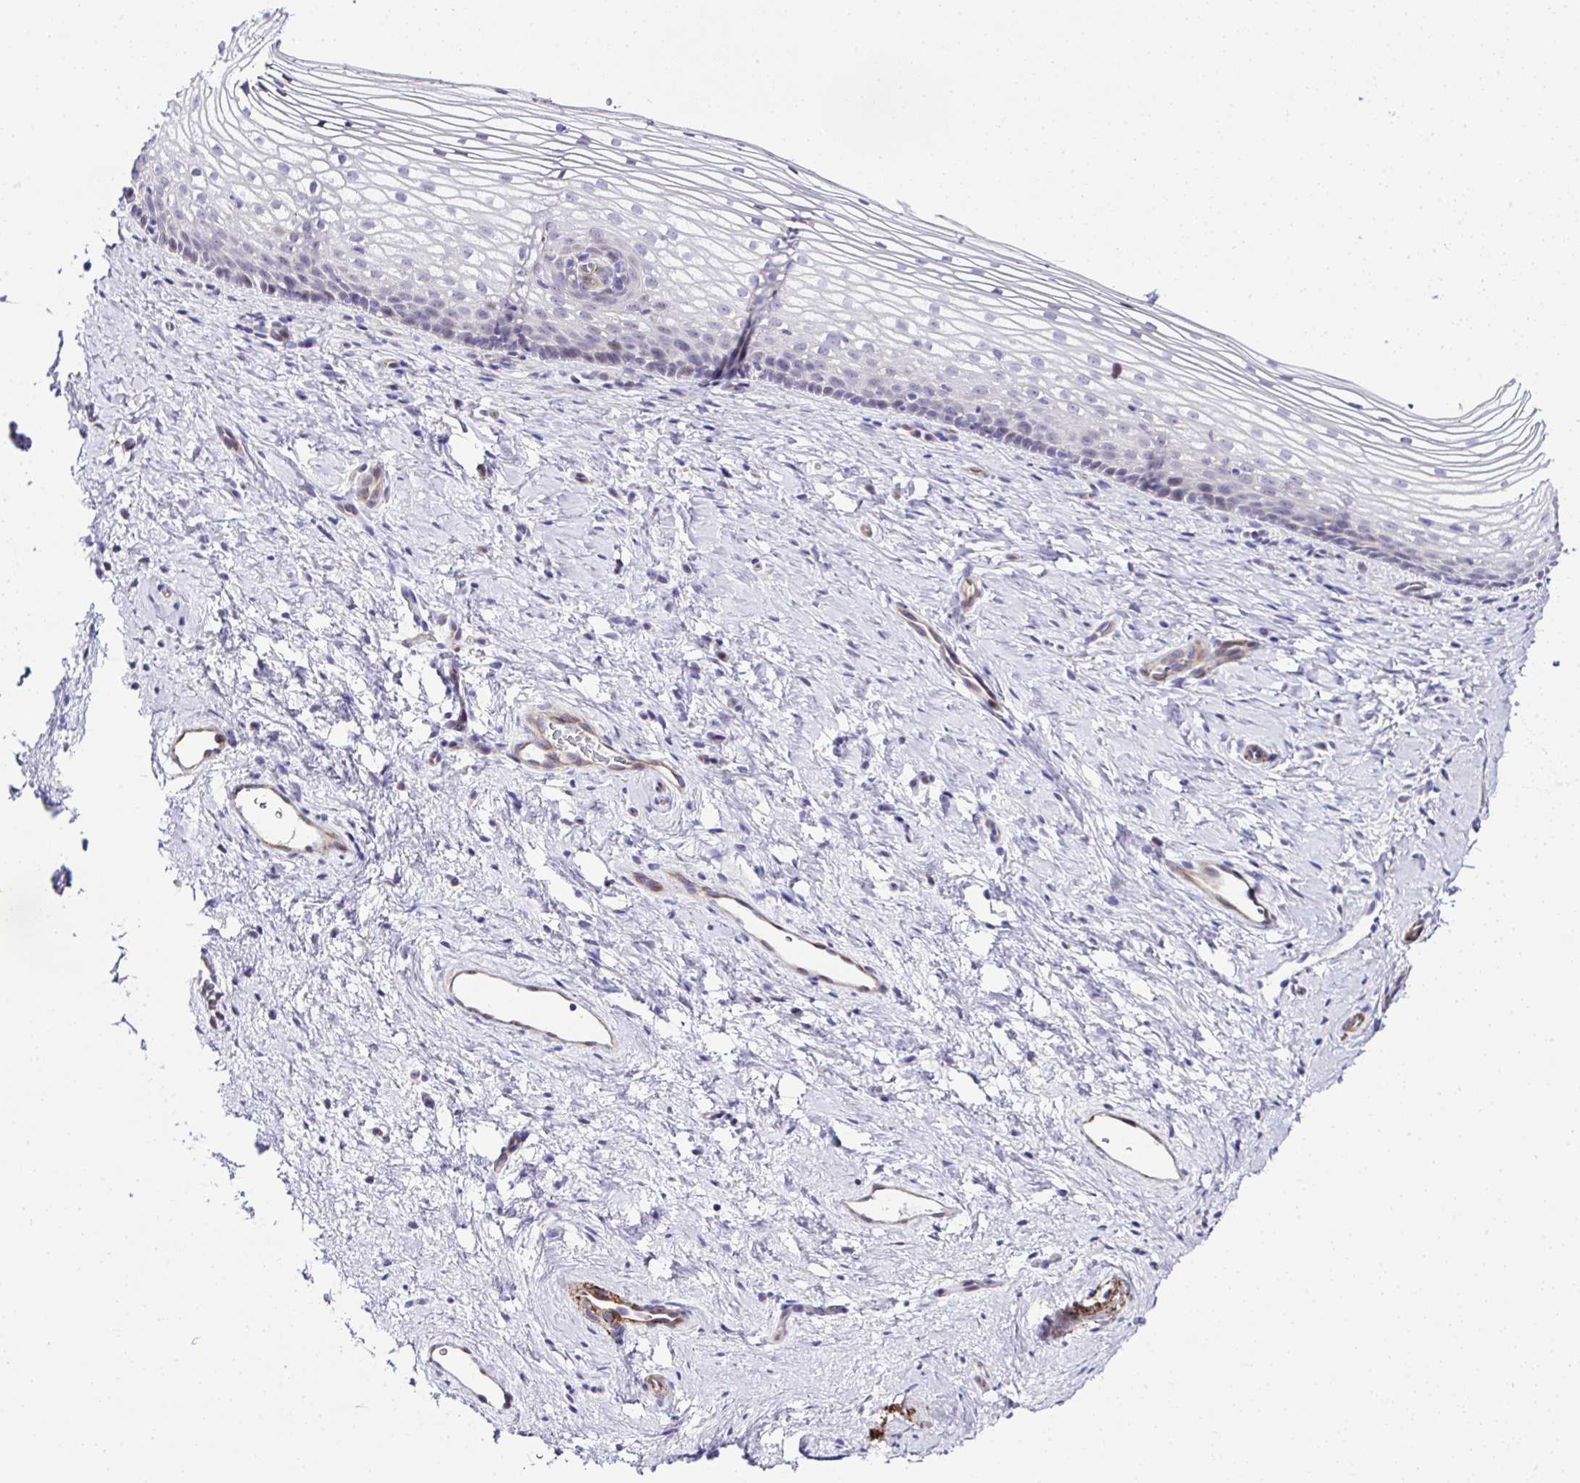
{"staining": {"intensity": "negative", "quantity": "none", "location": "none"}, "tissue": "vagina", "cell_type": "Squamous epithelial cells", "image_type": "normal", "snomed": [{"axis": "morphology", "description": "Normal tissue, NOS"}, {"axis": "topography", "description": "Vagina"}], "caption": "DAB immunohistochemical staining of benign human vagina reveals no significant positivity in squamous epithelial cells. (Brightfield microscopy of DAB (3,3'-diaminobenzidine) immunohistochemistry (IHC) at high magnification).", "gene": "FBXO34", "patient": {"sex": "female", "age": 51}}